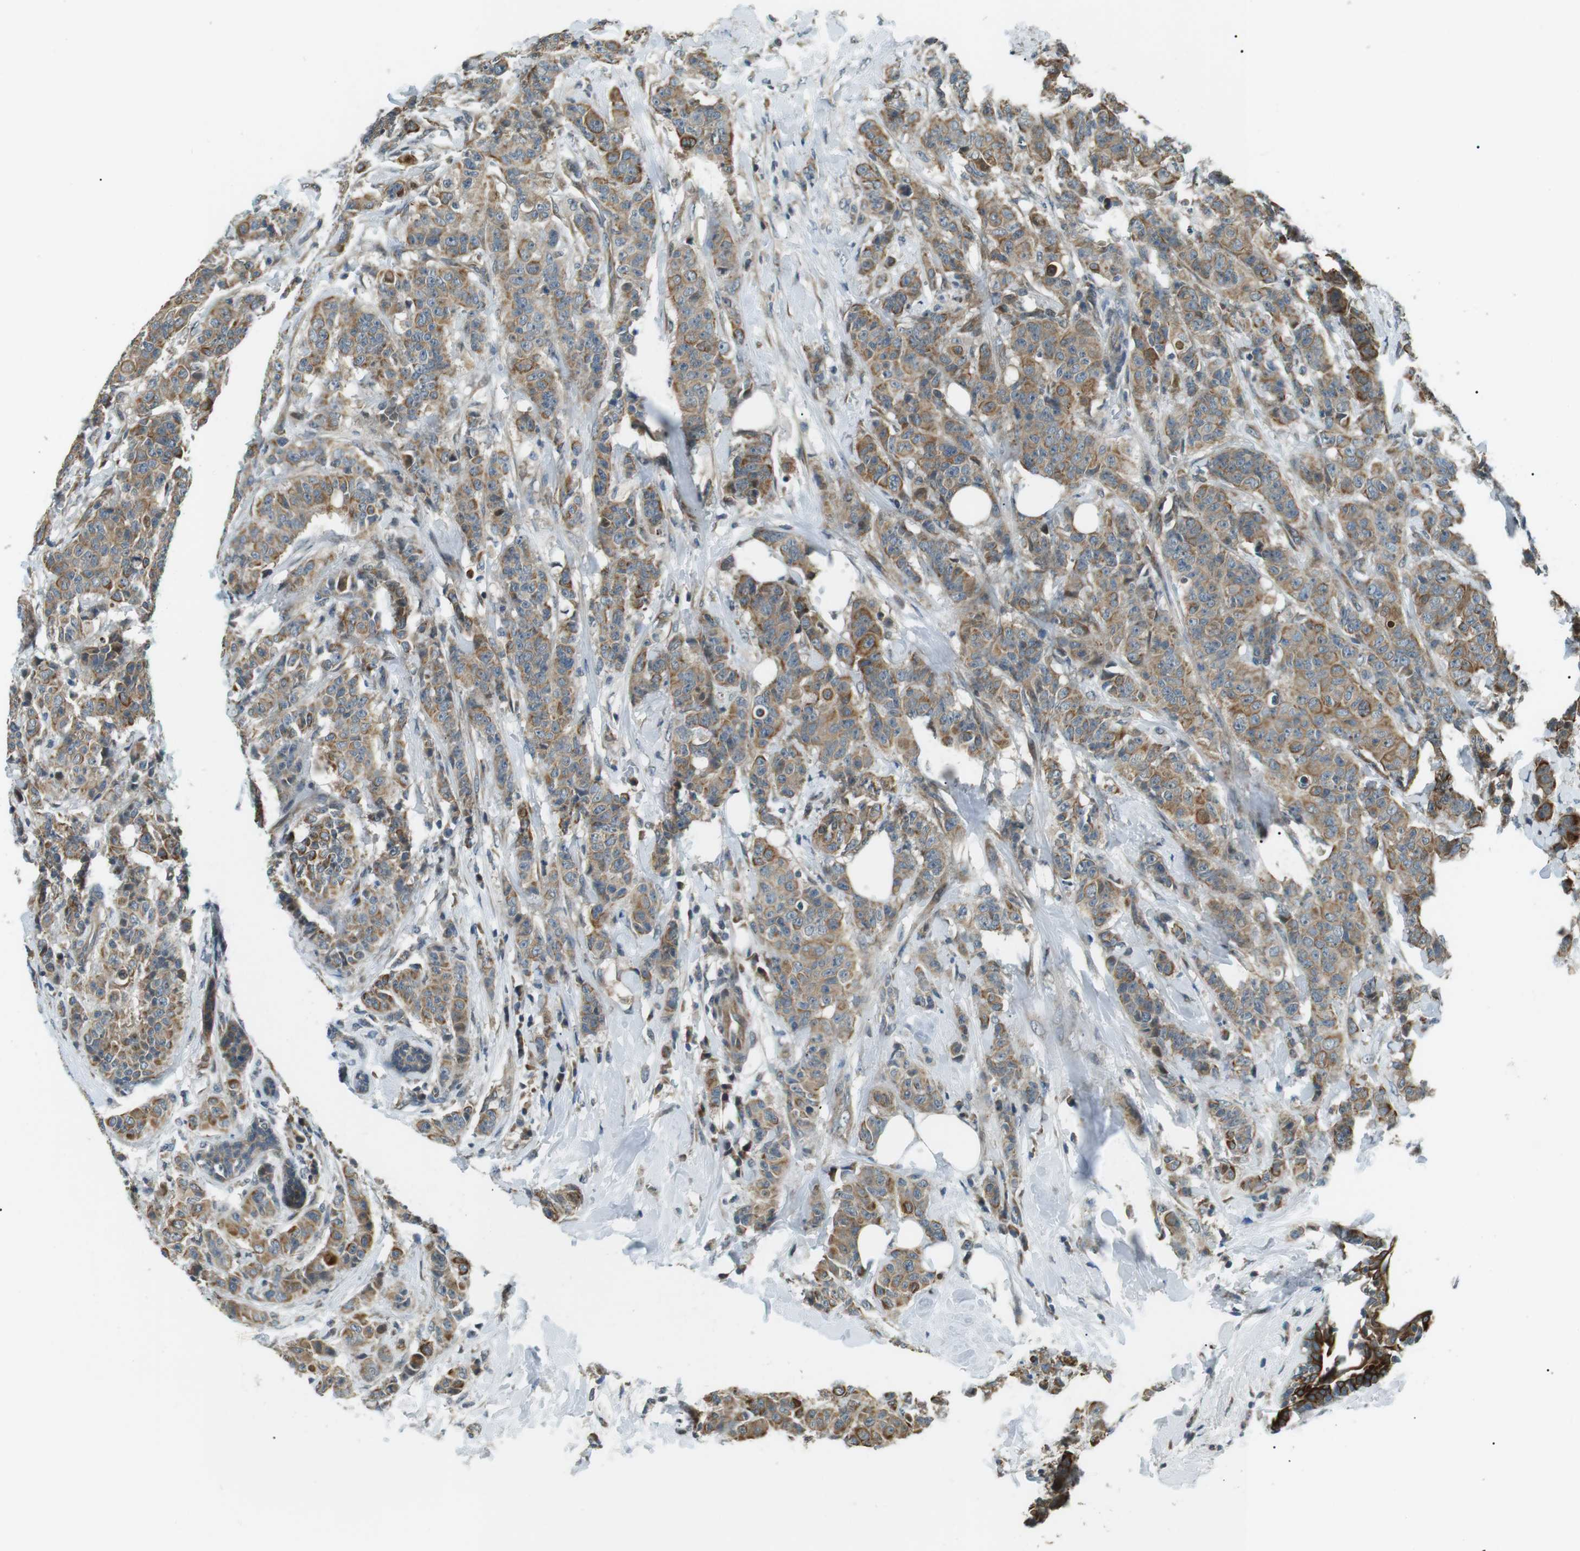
{"staining": {"intensity": "moderate", "quantity": ">75%", "location": "cytoplasmic/membranous"}, "tissue": "breast cancer", "cell_type": "Tumor cells", "image_type": "cancer", "snomed": [{"axis": "morphology", "description": "Normal tissue, NOS"}, {"axis": "morphology", "description": "Duct carcinoma"}, {"axis": "topography", "description": "Breast"}], "caption": "Immunohistochemistry (IHC) micrograph of human breast invasive ductal carcinoma stained for a protein (brown), which demonstrates medium levels of moderate cytoplasmic/membranous expression in about >75% of tumor cells.", "gene": "TMEM74", "patient": {"sex": "female", "age": 40}}